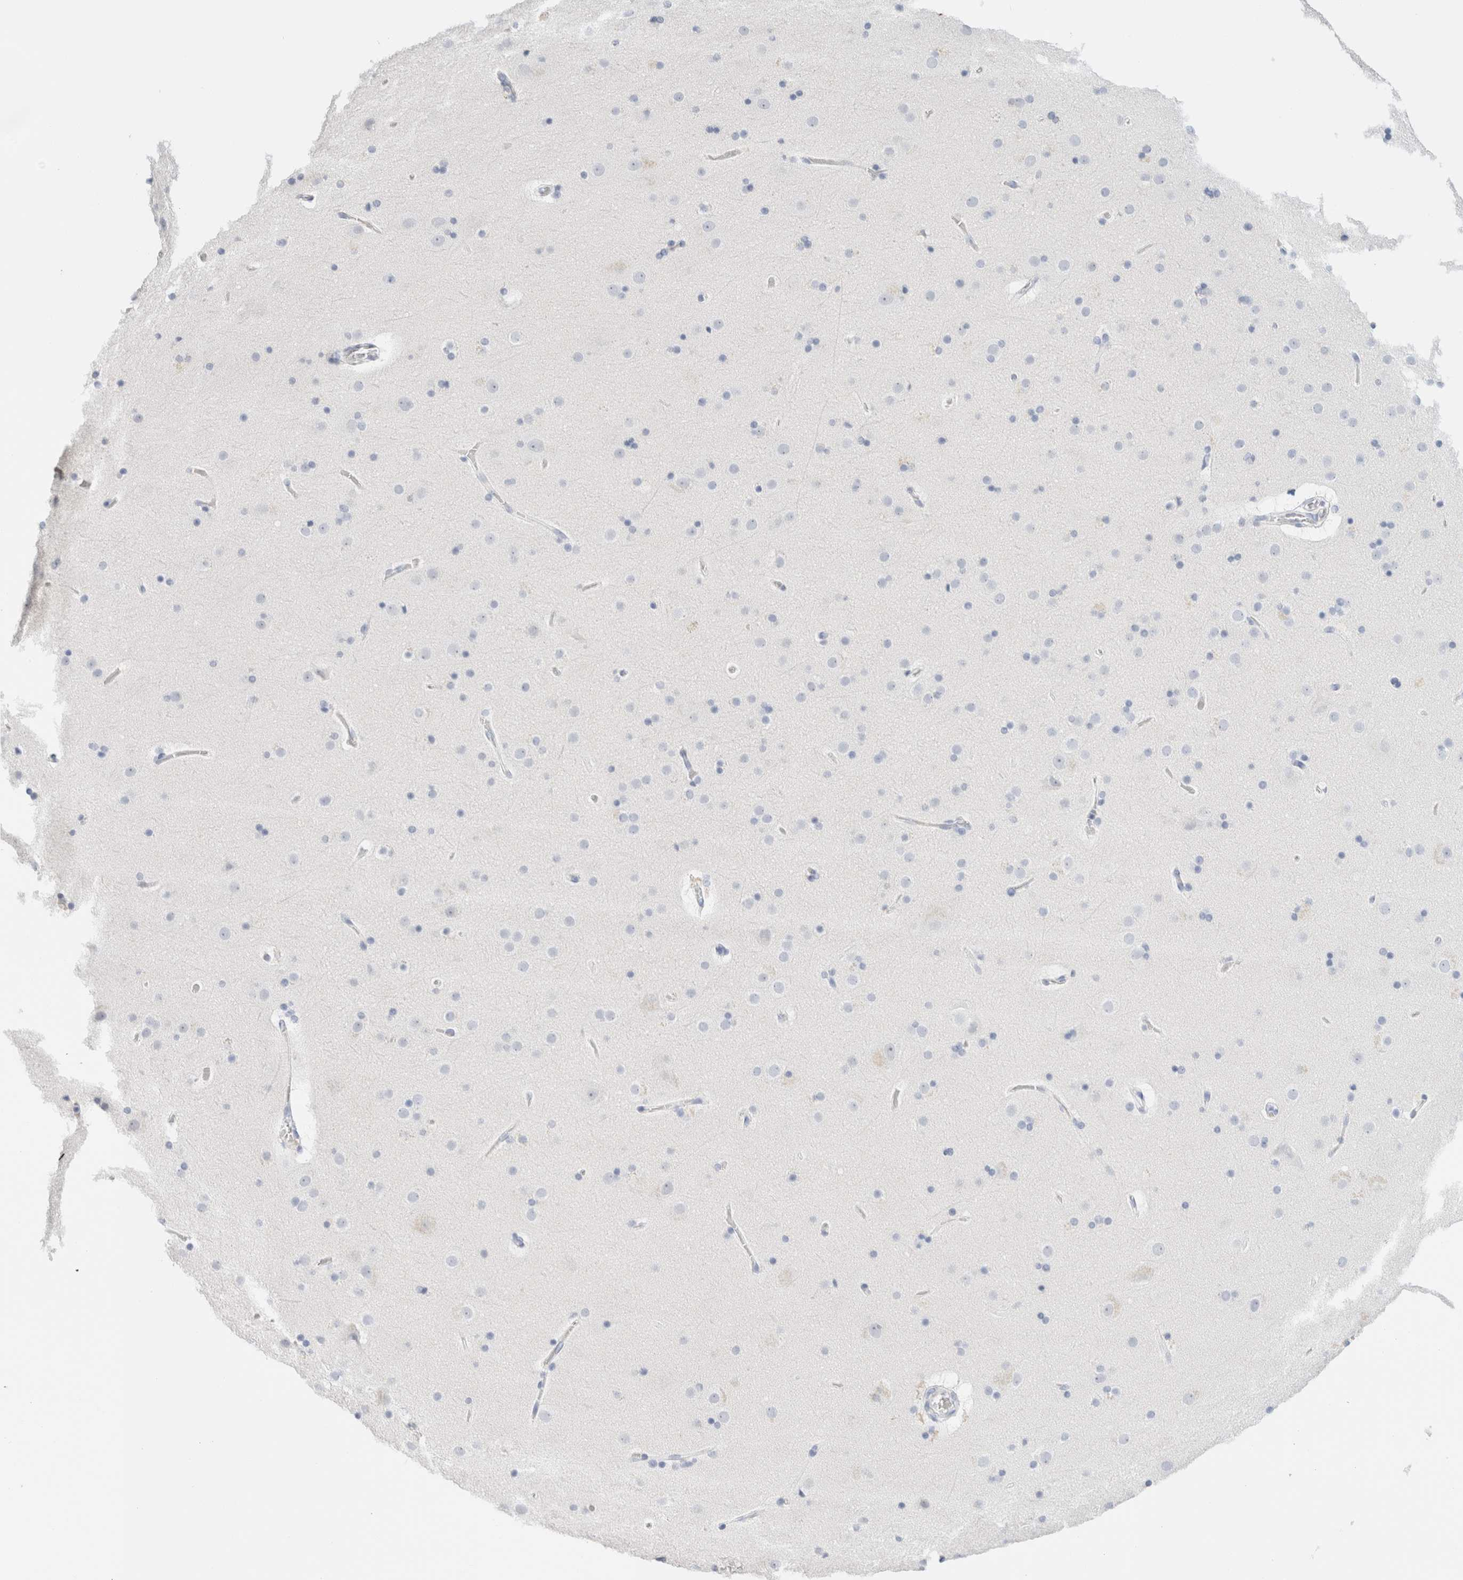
{"staining": {"intensity": "negative", "quantity": "none", "location": "none"}, "tissue": "cerebral cortex", "cell_type": "Endothelial cells", "image_type": "normal", "snomed": [{"axis": "morphology", "description": "Normal tissue, NOS"}, {"axis": "topography", "description": "Cerebral cortex"}], "caption": "High magnification brightfield microscopy of normal cerebral cortex stained with DAB (brown) and counterstained with hematoxylin (blue): endothelial cells show no significant staining.", "gene": "ARG1", "patient": {"sex": "male", "age": 57}}